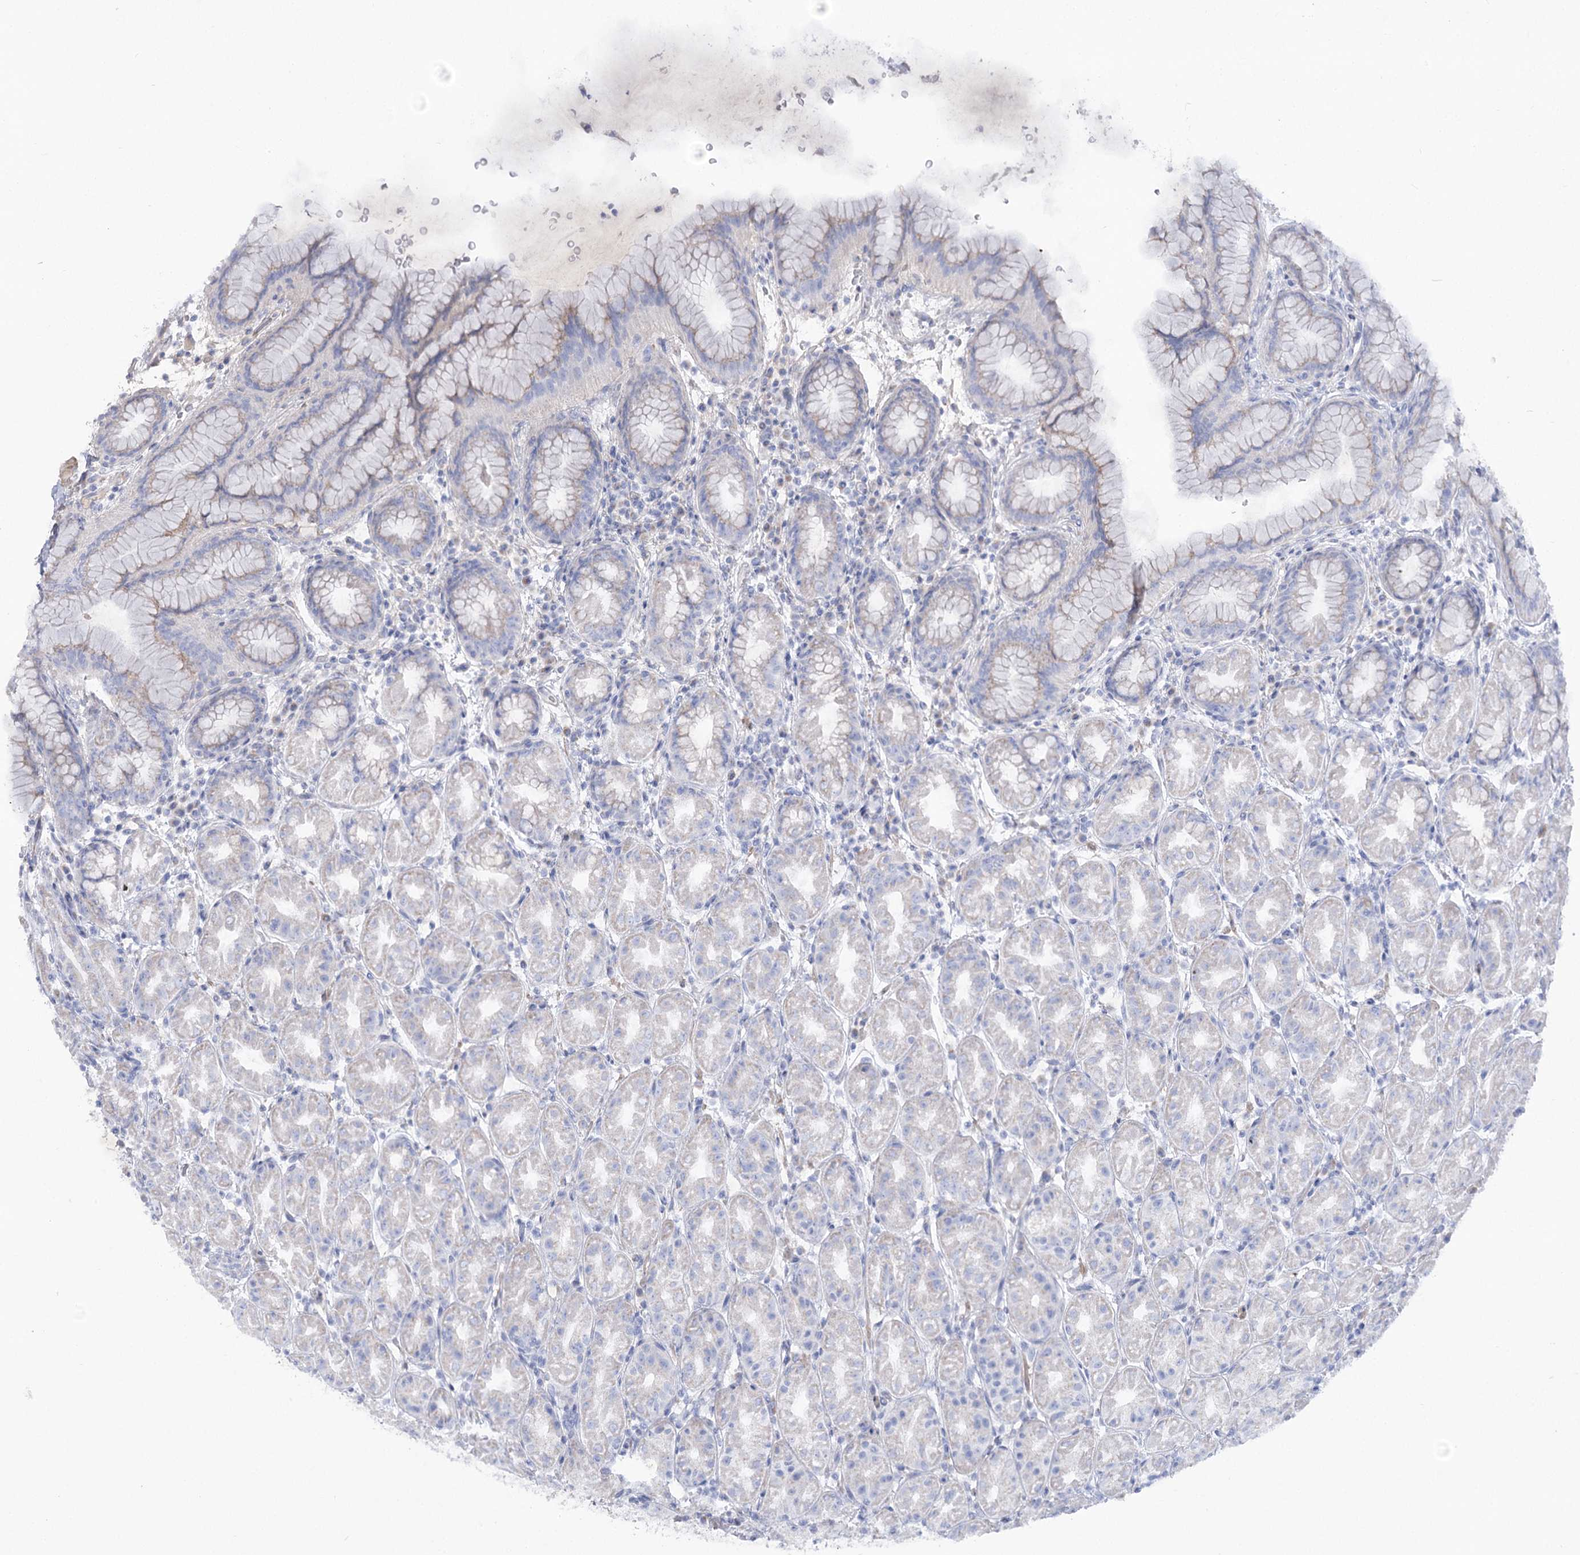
{"staining": {"intensity": "negative", "quantity": "none", "location": "none"}, "tissue": "stomach", "cell_type": "Glandular cells", "image_type": "normal", "snomed": [{"axis": "morphology", "description": "Normal tissue, NOS"}, {"axis": "topography", "description": "Stomach"}], "caption": "Immunohistochemistry image of benign stomach: stomach stained with DAB displays no significant protein expression in glandular cells.", "gene": "GBF1", "patient": {"sex": "female", "age": 79}}